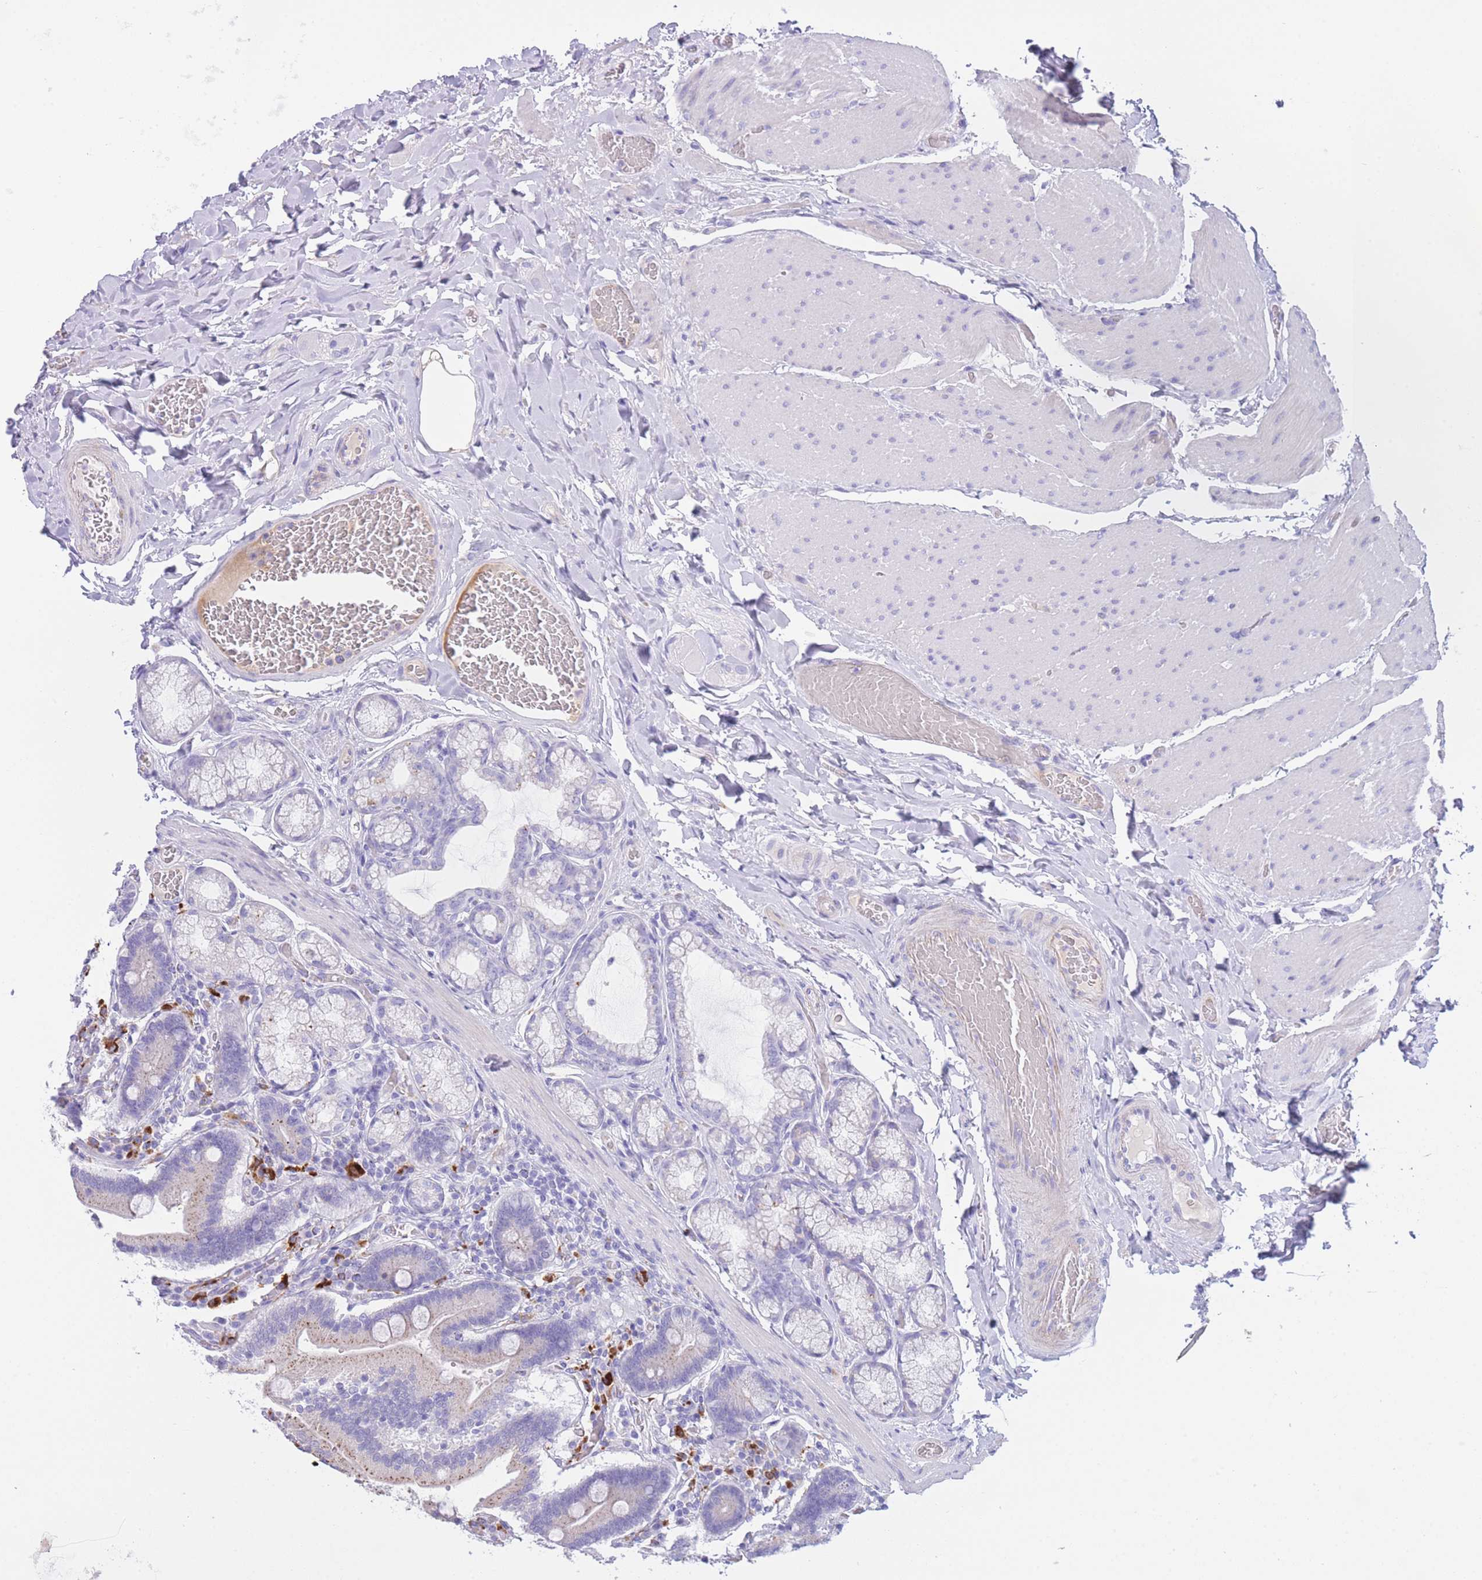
{"staining": {"intensity": "negative", "quantity": "none", "location": "none"}, "tissue": "duodenum", "cell_type": "Glandular cells", "image_type": "normal", "snomed": [{"axis": "morphology", "description": "Normal tissue, NOS"}, {"axis": "topography", "description": "Duodenum"}], "caption": "This is a histopathology image of IHC staining of normal duodenum, which shows no positivity in glandular cells. (DAB immunohistochemistry (IHC), high magnification).", "gene": "PLBD1", "patient": {"sex": "female", "age": 62}}